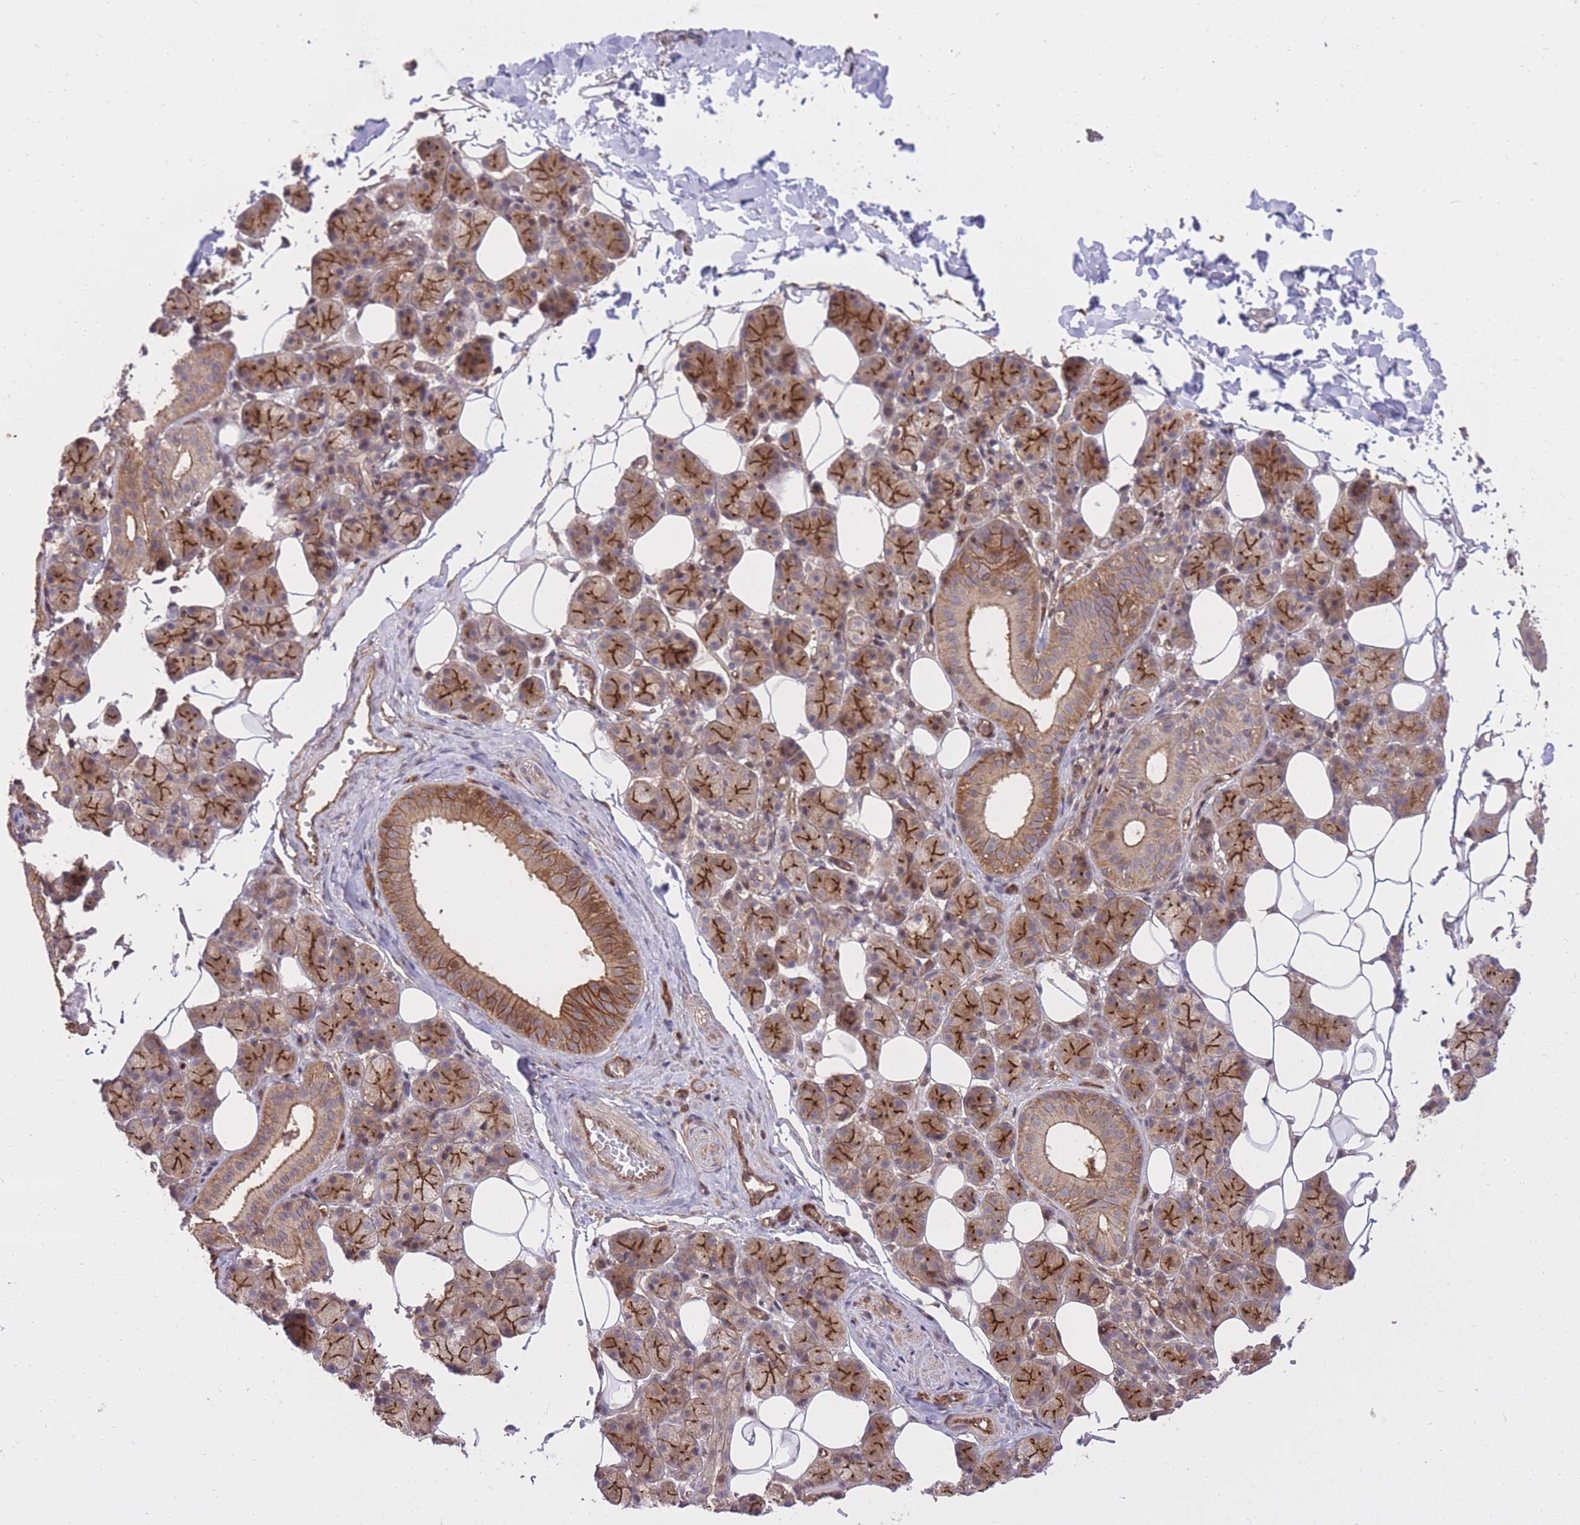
{"staining": {"intensity": "strong", "quantity": ">75%", "location": "cytoplasmic/membranous"}, "tissue": "salivary gland", "cell_type": "Glandular cells", "image_type": "normal", "snomed": [{"axis": "morphology", "description": "Normal tissue, NOS"}, {"axis": "topography", "description": "Salivary gland"}], "caption": "A histopathology image of human salivary gland stained for a protein reveals strong cytoplasmic/membranous brown staining in glandular cells.", "gene": "PLD1", "patient": {"sex": "female", "age": 33}}